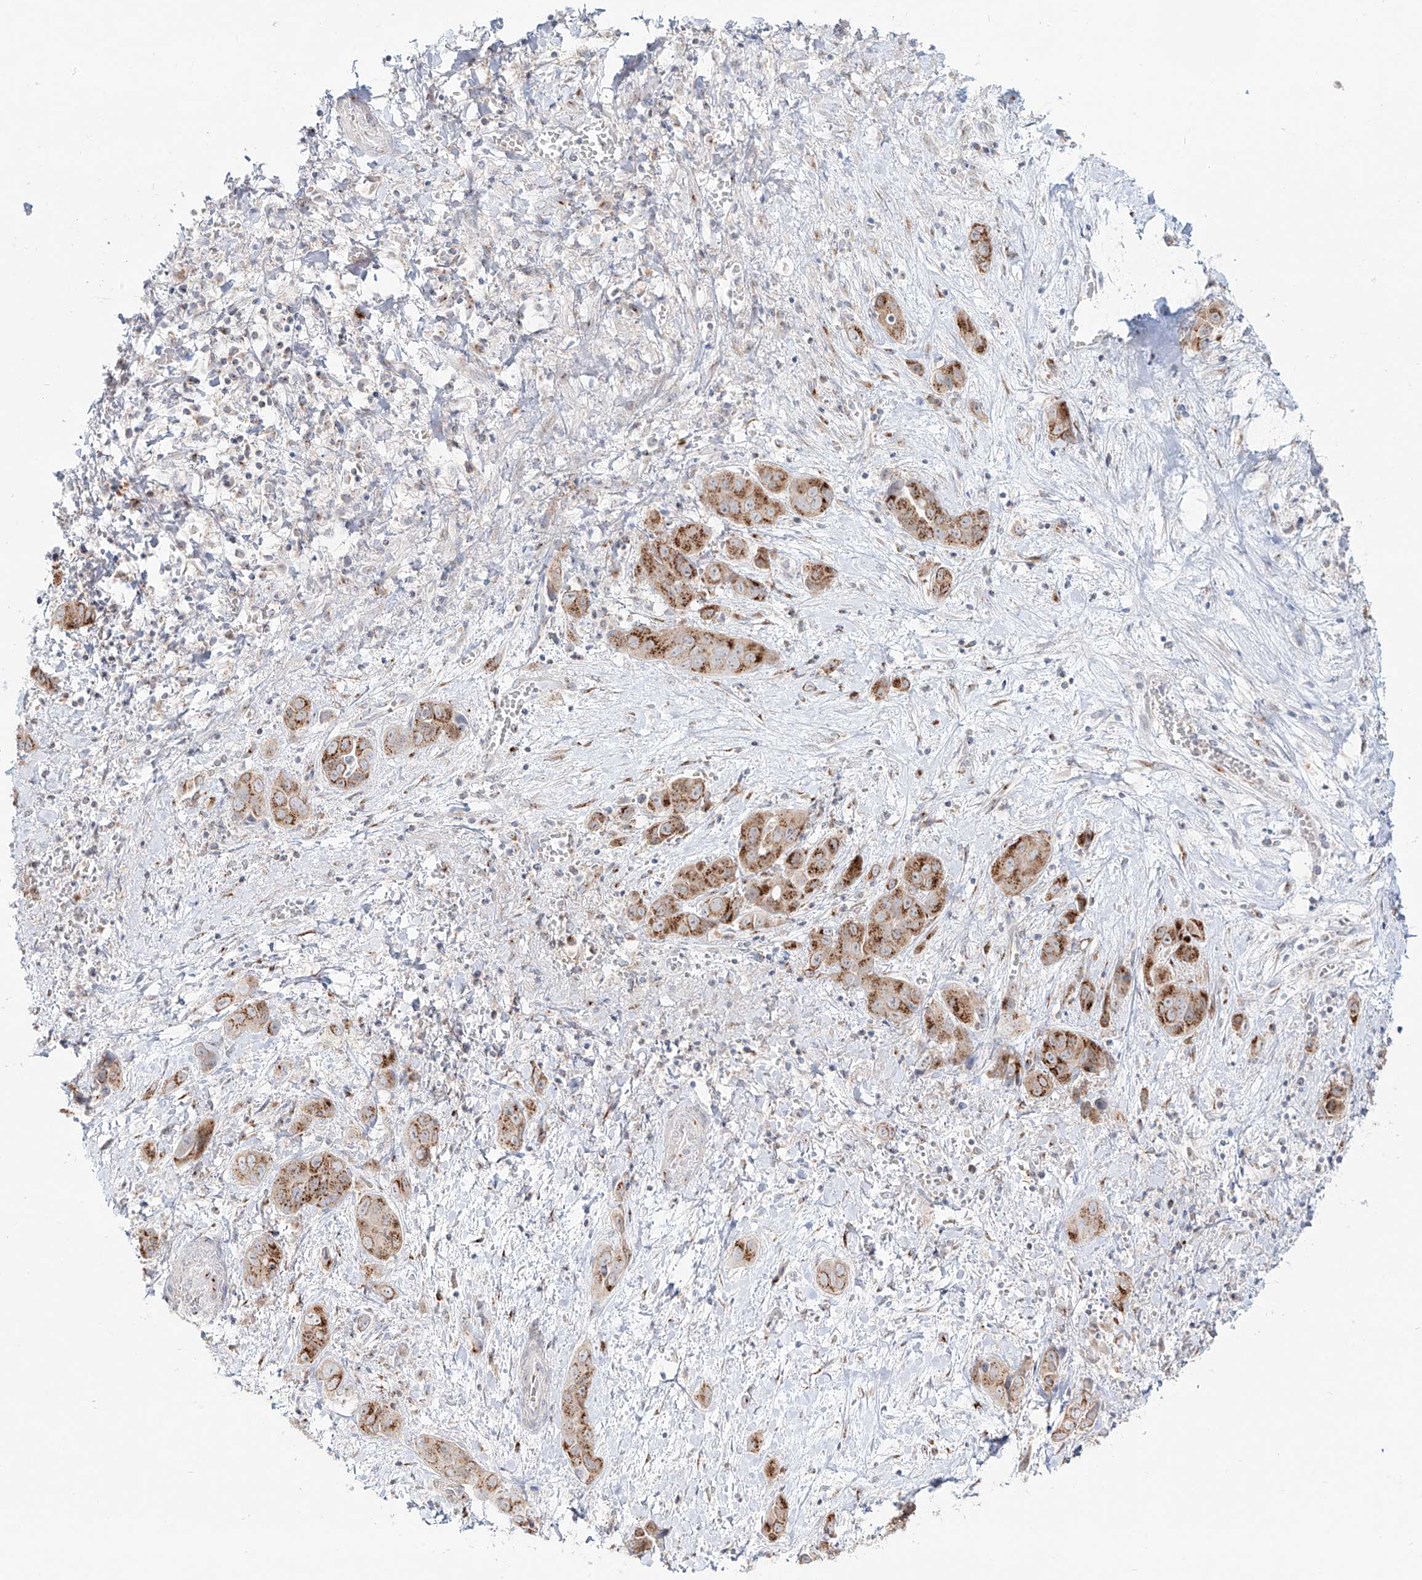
{"staining": {"intensity": "moderate", "quantity": ">75%", "location": "cytoplasmic/membranous"}, "tissue": "liver cancer", "cell_type": "Tumor cells", "image_type": "cancer", "snomed": [{"axis": "morphology", "description": "Cholangiocarcinoma"}, {"axis": "topography", "description": "Liver"}], "caption": "A micrograph of human liver cancer (cholangiocarcinoma) stained for a protein exhibits moderate cytoplasmic/membranous brown staining in tumor cells. (Brightfield microscopy of DAB IHC at high magnification).", "gene": "BSDC1", "patient": {"sex": "female", "age": 52}}